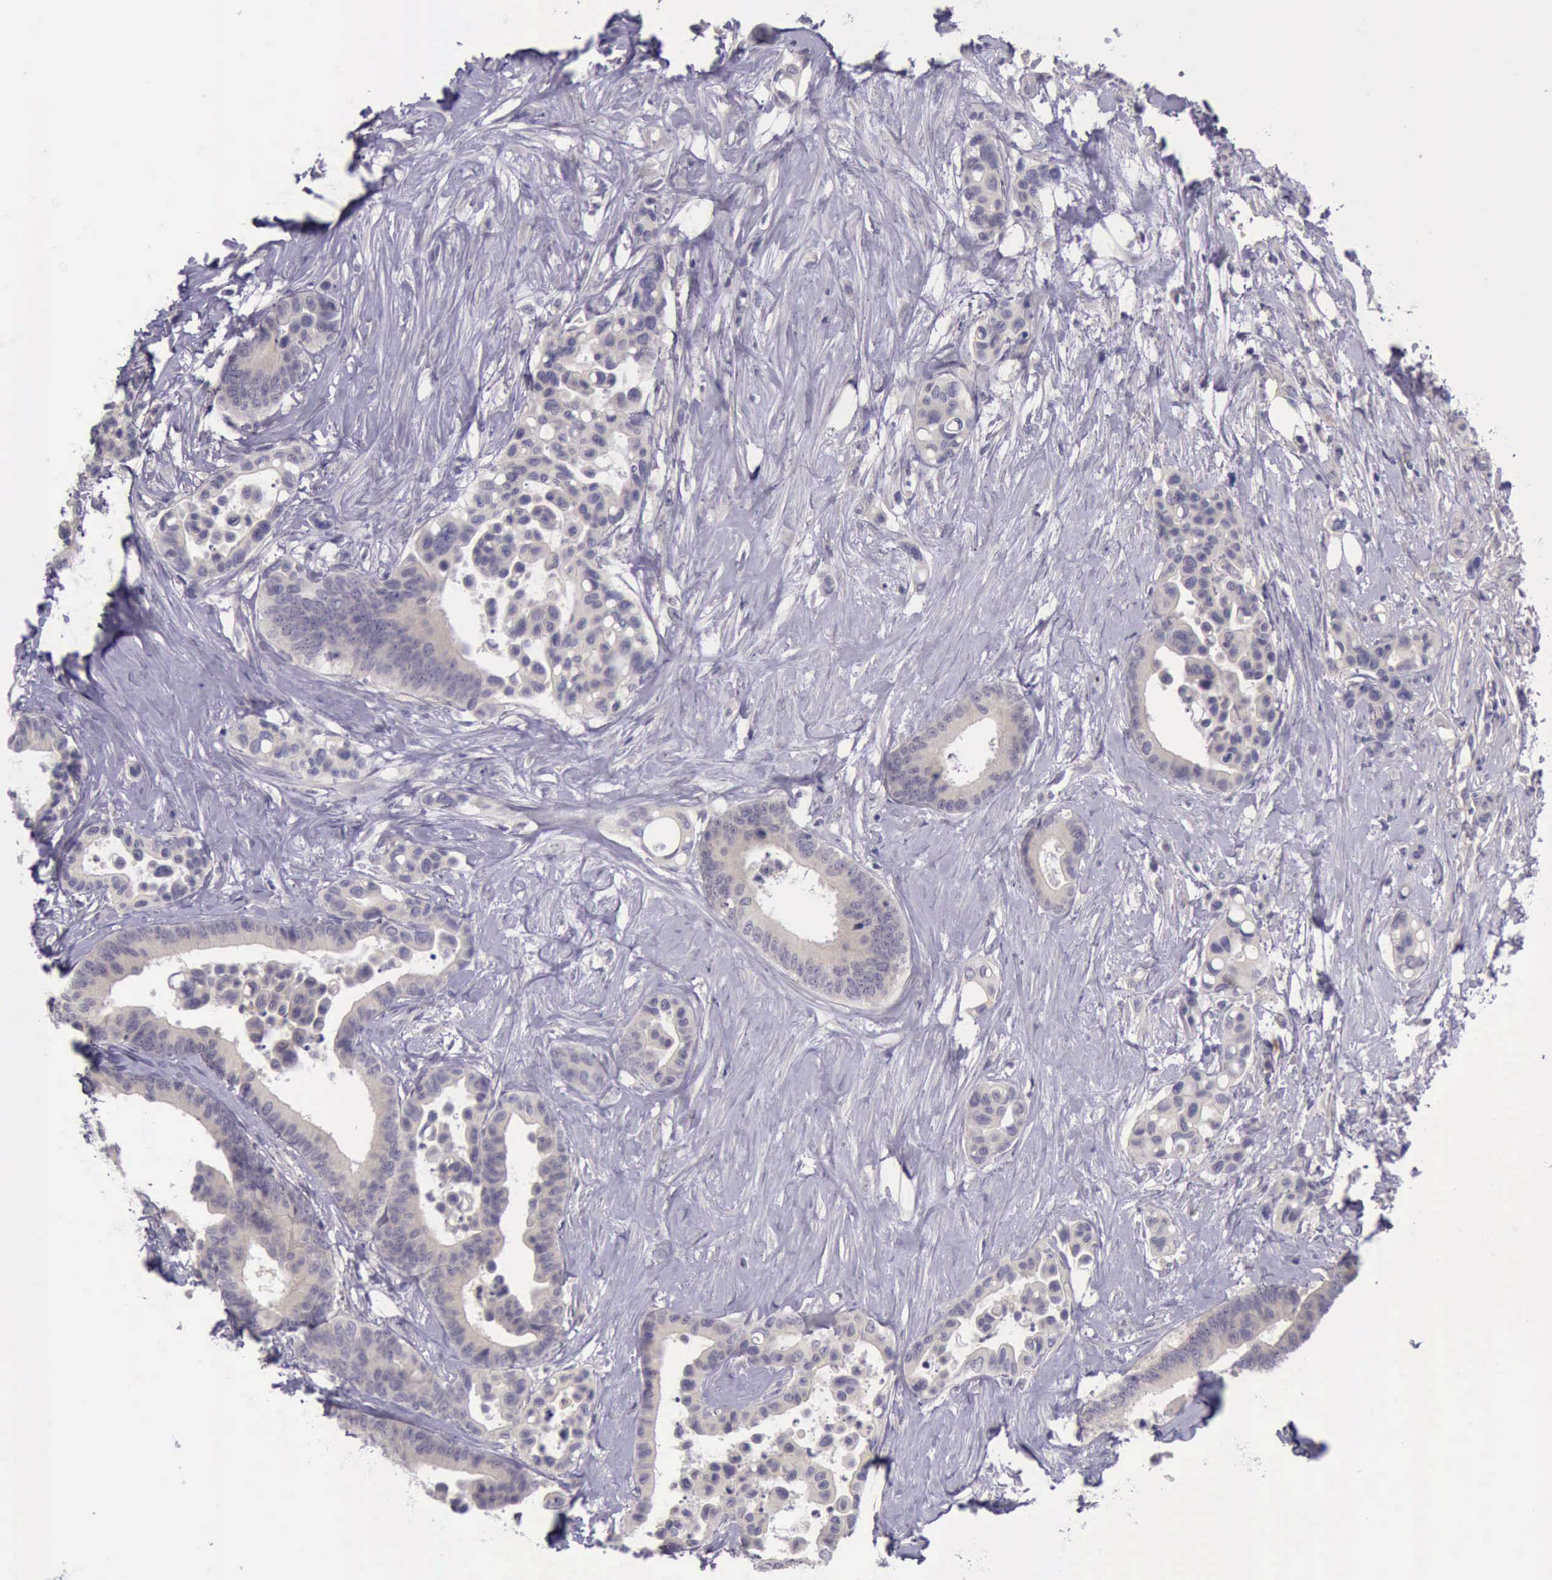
{"staining": {"intensity": "weak", "quantity": ">75%", "location": "cytoplasmic/membranous"}, "tissue": "colorectal cancer", "cell_type": "Tumor cells", "image_type": "cancer", "snomed": [{"axis": "morphology", "description": "Adenocarcinoma, NOS"}, {"axis": "topography", "description": "Colon"}], "caption": "A brown stain shows weak cytoplasmic/membranous staining of a protein in colorectal cancer (adenocarcinoma) tumor cells. The staining was performed using DAB (3,3'-diaminobenzidine) to visualize the protein expression in brown, while the nuclei were stained in blue with hematoxylin (Magnification: 20x).", "gene": "ARNT2", "patient": {"sex": "male", "age": 82}}